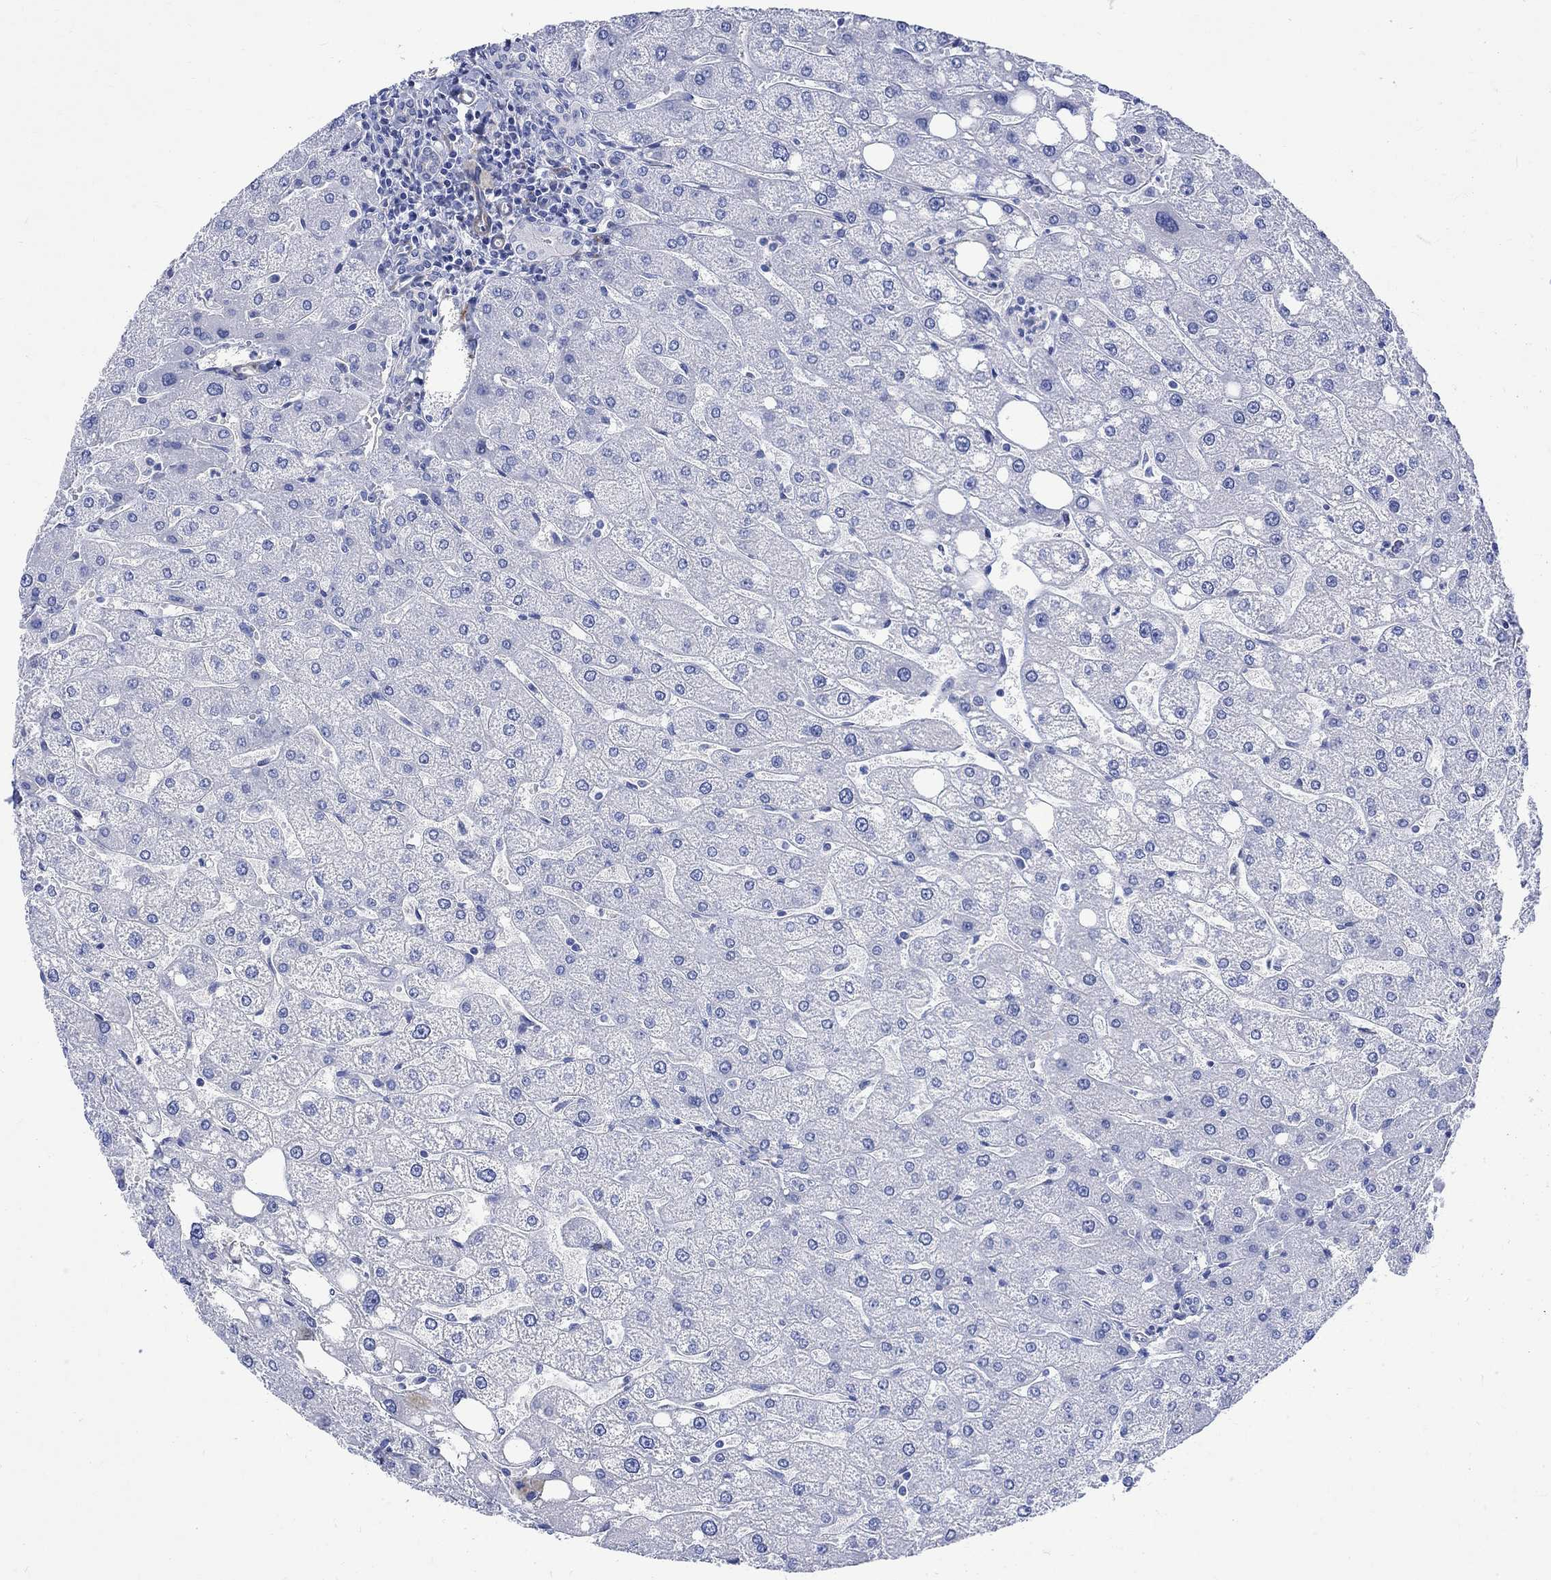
{"staining": {"intensity": "negative", "quantity": "none", "location": "none"}, "tissue": "liver", "cell_type": "Cholangiocytes", "image_type": "normal", "snomed": [{"axis": "morphology", "description": "Normal tissue, NOS"}, {"axis": "topography", "description": "Liver"}], "caption": "Protein analysis of unremarkable liver demonstrates no significant staining in cholangiocytes. The staining is performed using DAB brown chromogen with nuclei counter-stained in using hematoxylin.", "gene": "PARVB", "patient": {"sex": "male", "age": 67}}